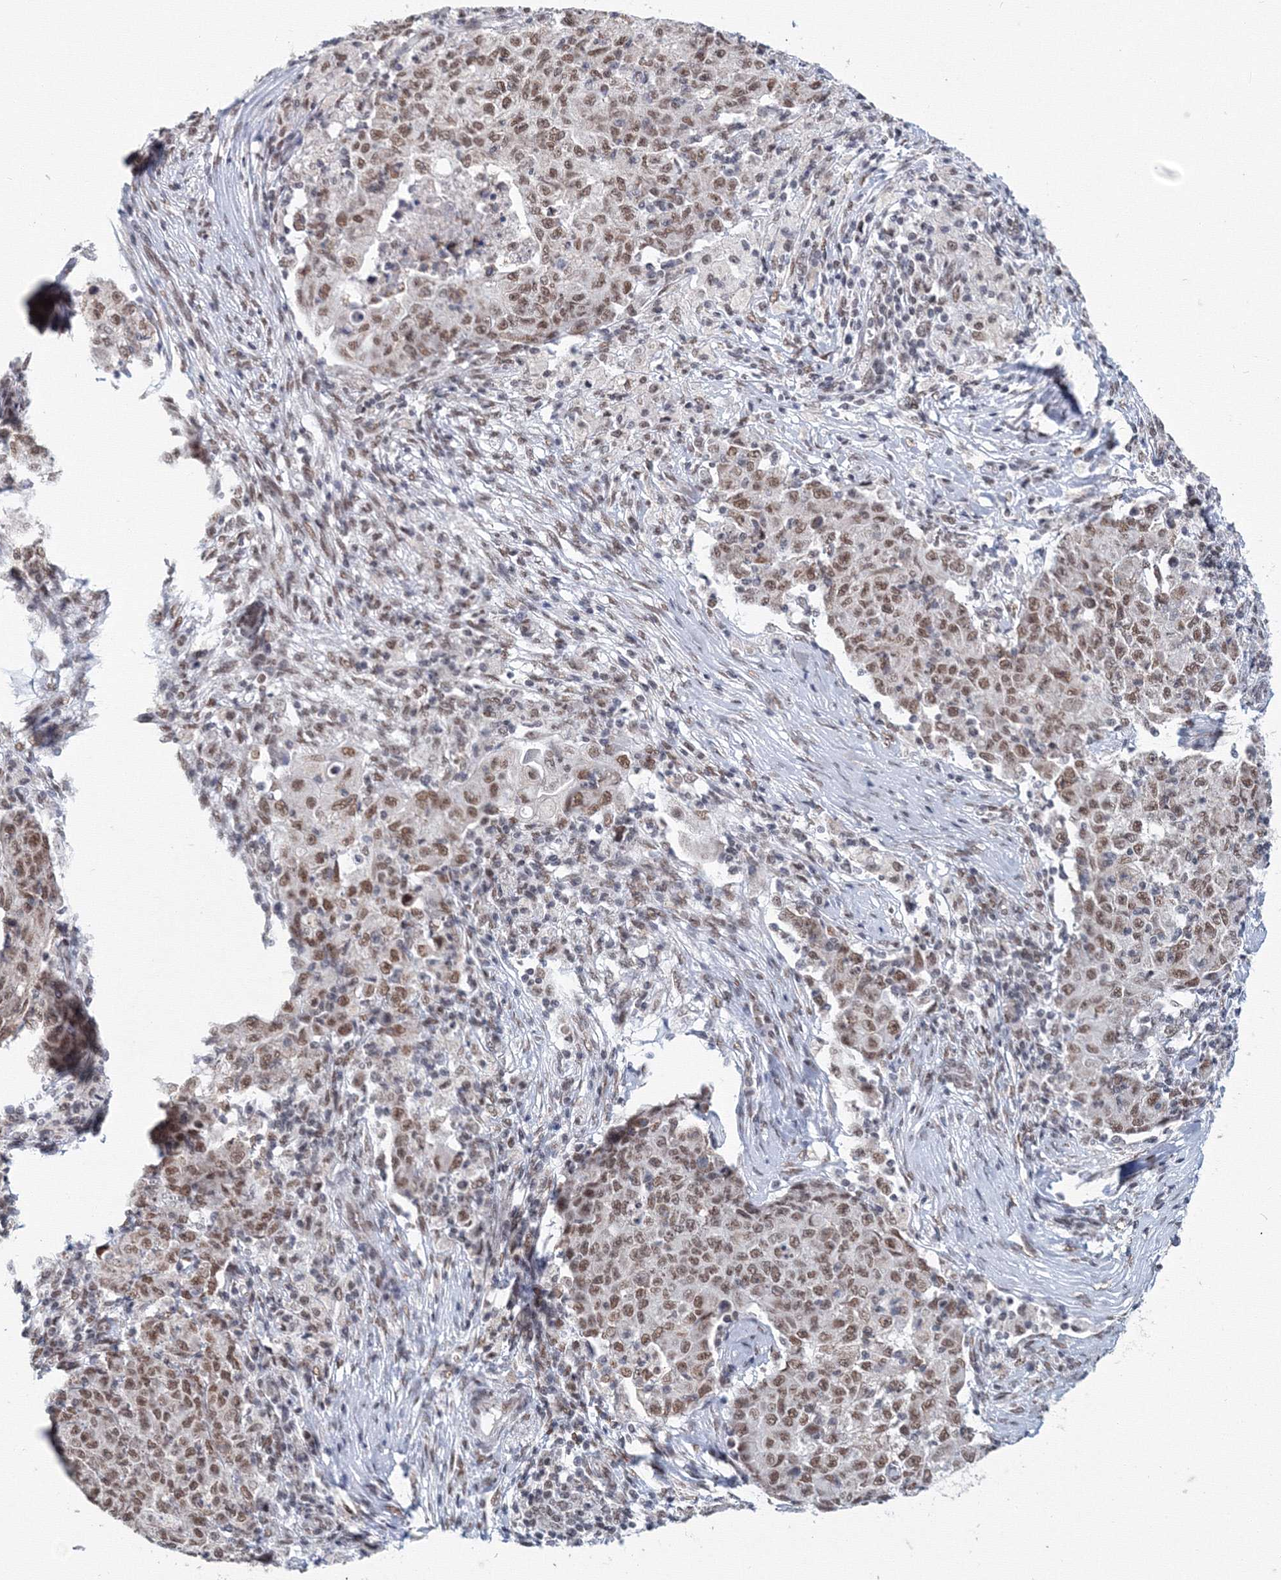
{"staining": {"intensity": "moderate", "quantity": ">75%", "location": "nuclear"}, "tissue": "ovarian cancer", "cell_type": "Tumor cells", "image_type": "cancer", "snomed": [{"axis": "morphology", "description": "Carcinoma, endometroid"}, {"axis": "topography", "description": "Ovary"}], "caption": "An IHC histopathology image of neoplastic tissue is shown. Protein staining in brown highlights moderate nuclear positivity in ovarian cancer within tumor cells.", "gene": "SF3B6", "patient": {"sex": "female", "age": 42}}